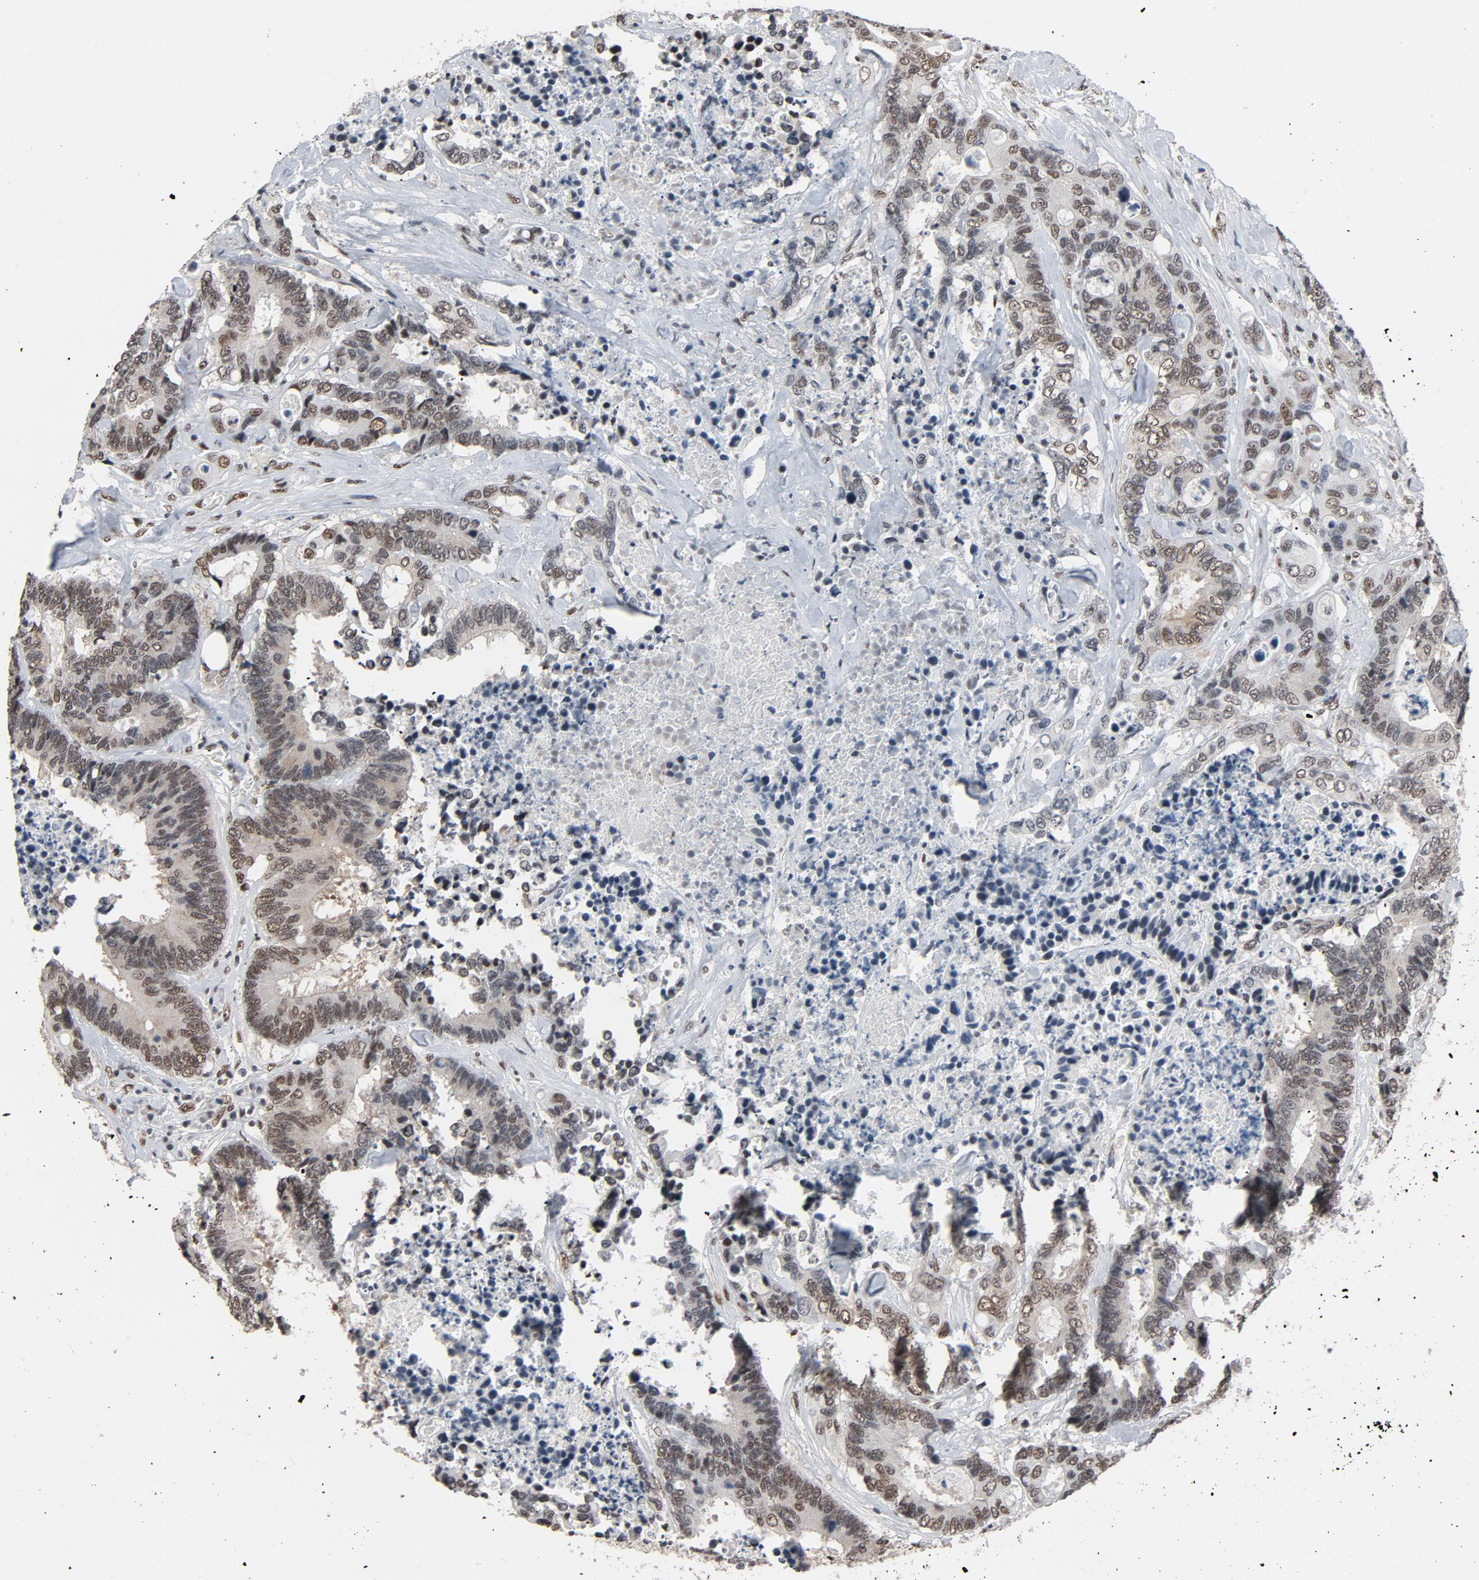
{"staining": {"intensity": "moderate", "quantity": ">75%", "location": "nuclear"}, "tissue": "colorectal cancer", "cell_type": "Tumor cells", "image_type": "cancer", "snomed": [{"axis": "morphology", "description": "Adenocarcinoma, NOS"}, {"axis": "topography", "description": "Rectum"}], "caption": "This micrograph displays adenocarcinoma (colorectal) stained with immunohistochemistry to label a protein in brown. The nuclear of tumor cells show moderate positivity for the protein. Nuclei are counter-stained blue.", "gene": "MRE11", "patient": {"sex": "male", "age": 55}}